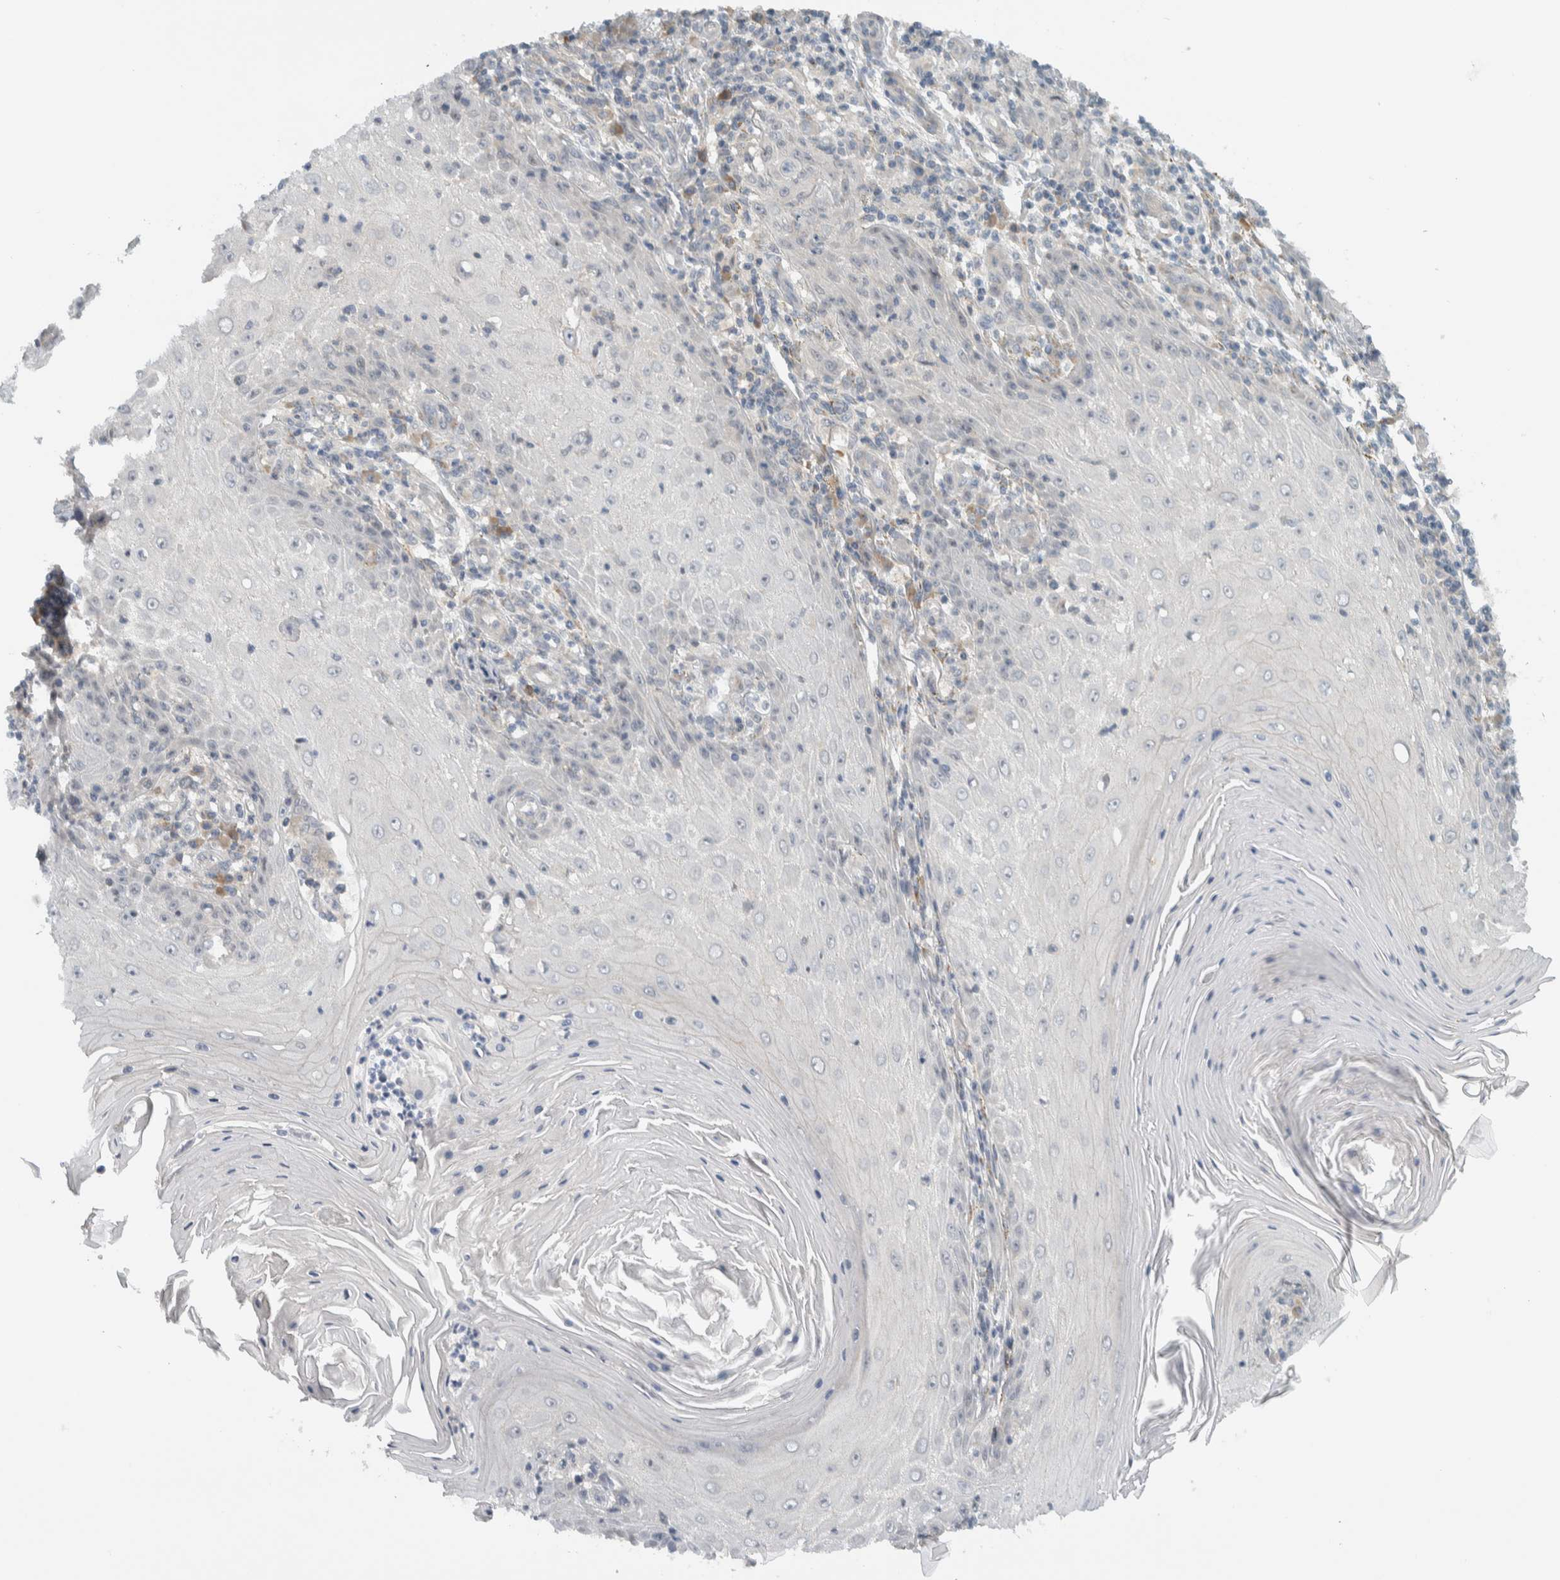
{"staining": {"intensity": "negative", "quantity": "none", "location": "none"}, "tissue": "skin cancer", "cell_type": "Tumor cells", "image_type": "cancer", "snomed": [{"axis": "morphology", "description": "Squamous cell carcinoma, NOS"}, {"axis": "topography", "description": "Skin"}], "caption": "Immunohistochemical staining of human squamous cell carcinoma (skin) exhibits no significant positivity in tumor cells.", "gene": "MPRIP", "patient": {"sex": "female", "age": 73}}